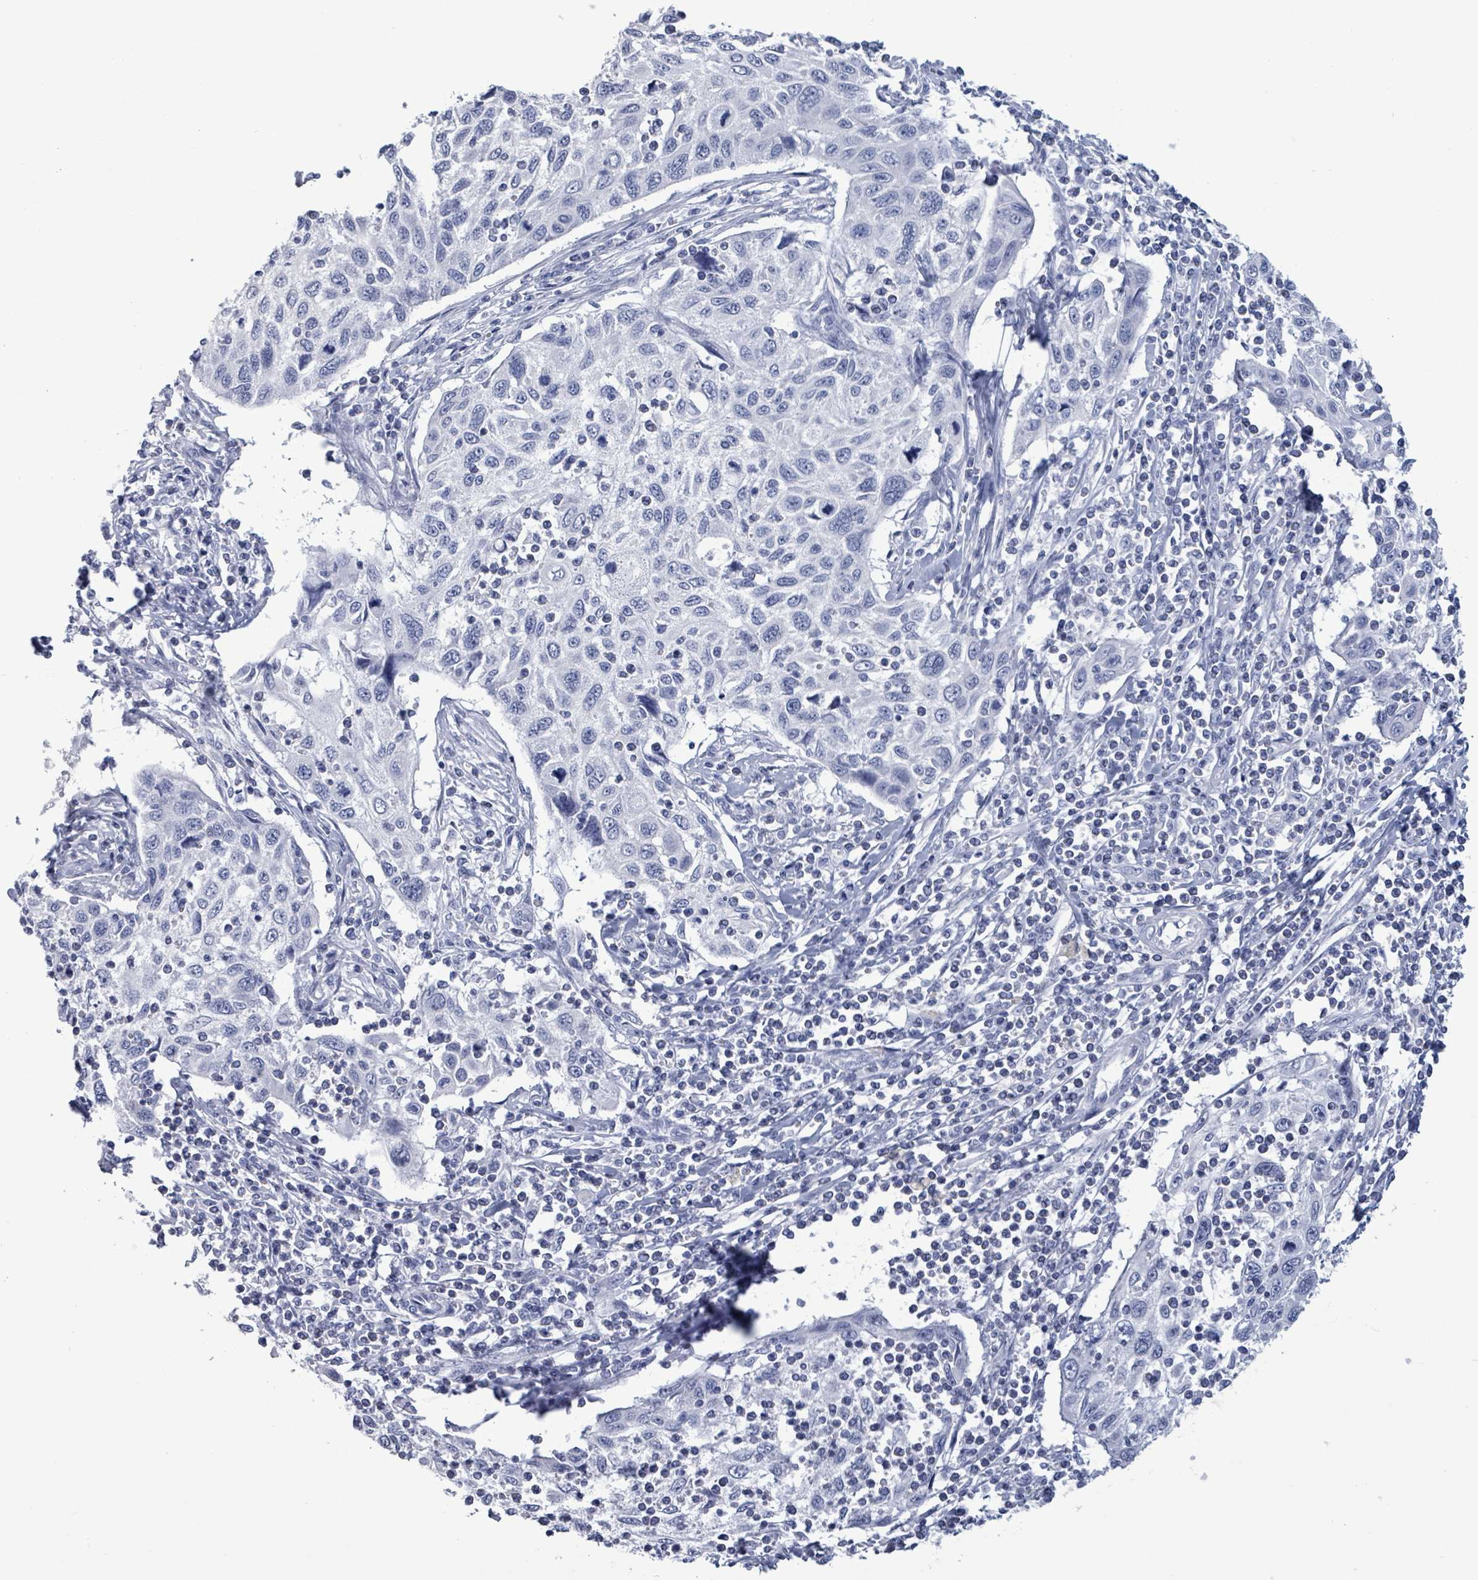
{"staining": {"intensity": "negative", "quantity": "none", "location": "none"}, "tissue": "cervical cancer", "cell_type": "Tumor cells", "image_type": "cancer", "snomed": [{"axis": "morphology", "description": "Squamous cell carcinoma, NOS"}, {"axis": "topography", "description": "Cervix"}], "caption": "Human cervical squamous cell carcinoma stained for a protein using IHC reveals no expression in tumor cells.", "gene": "NKX2-1", "patient": {"sex": "female", "age": 70}}